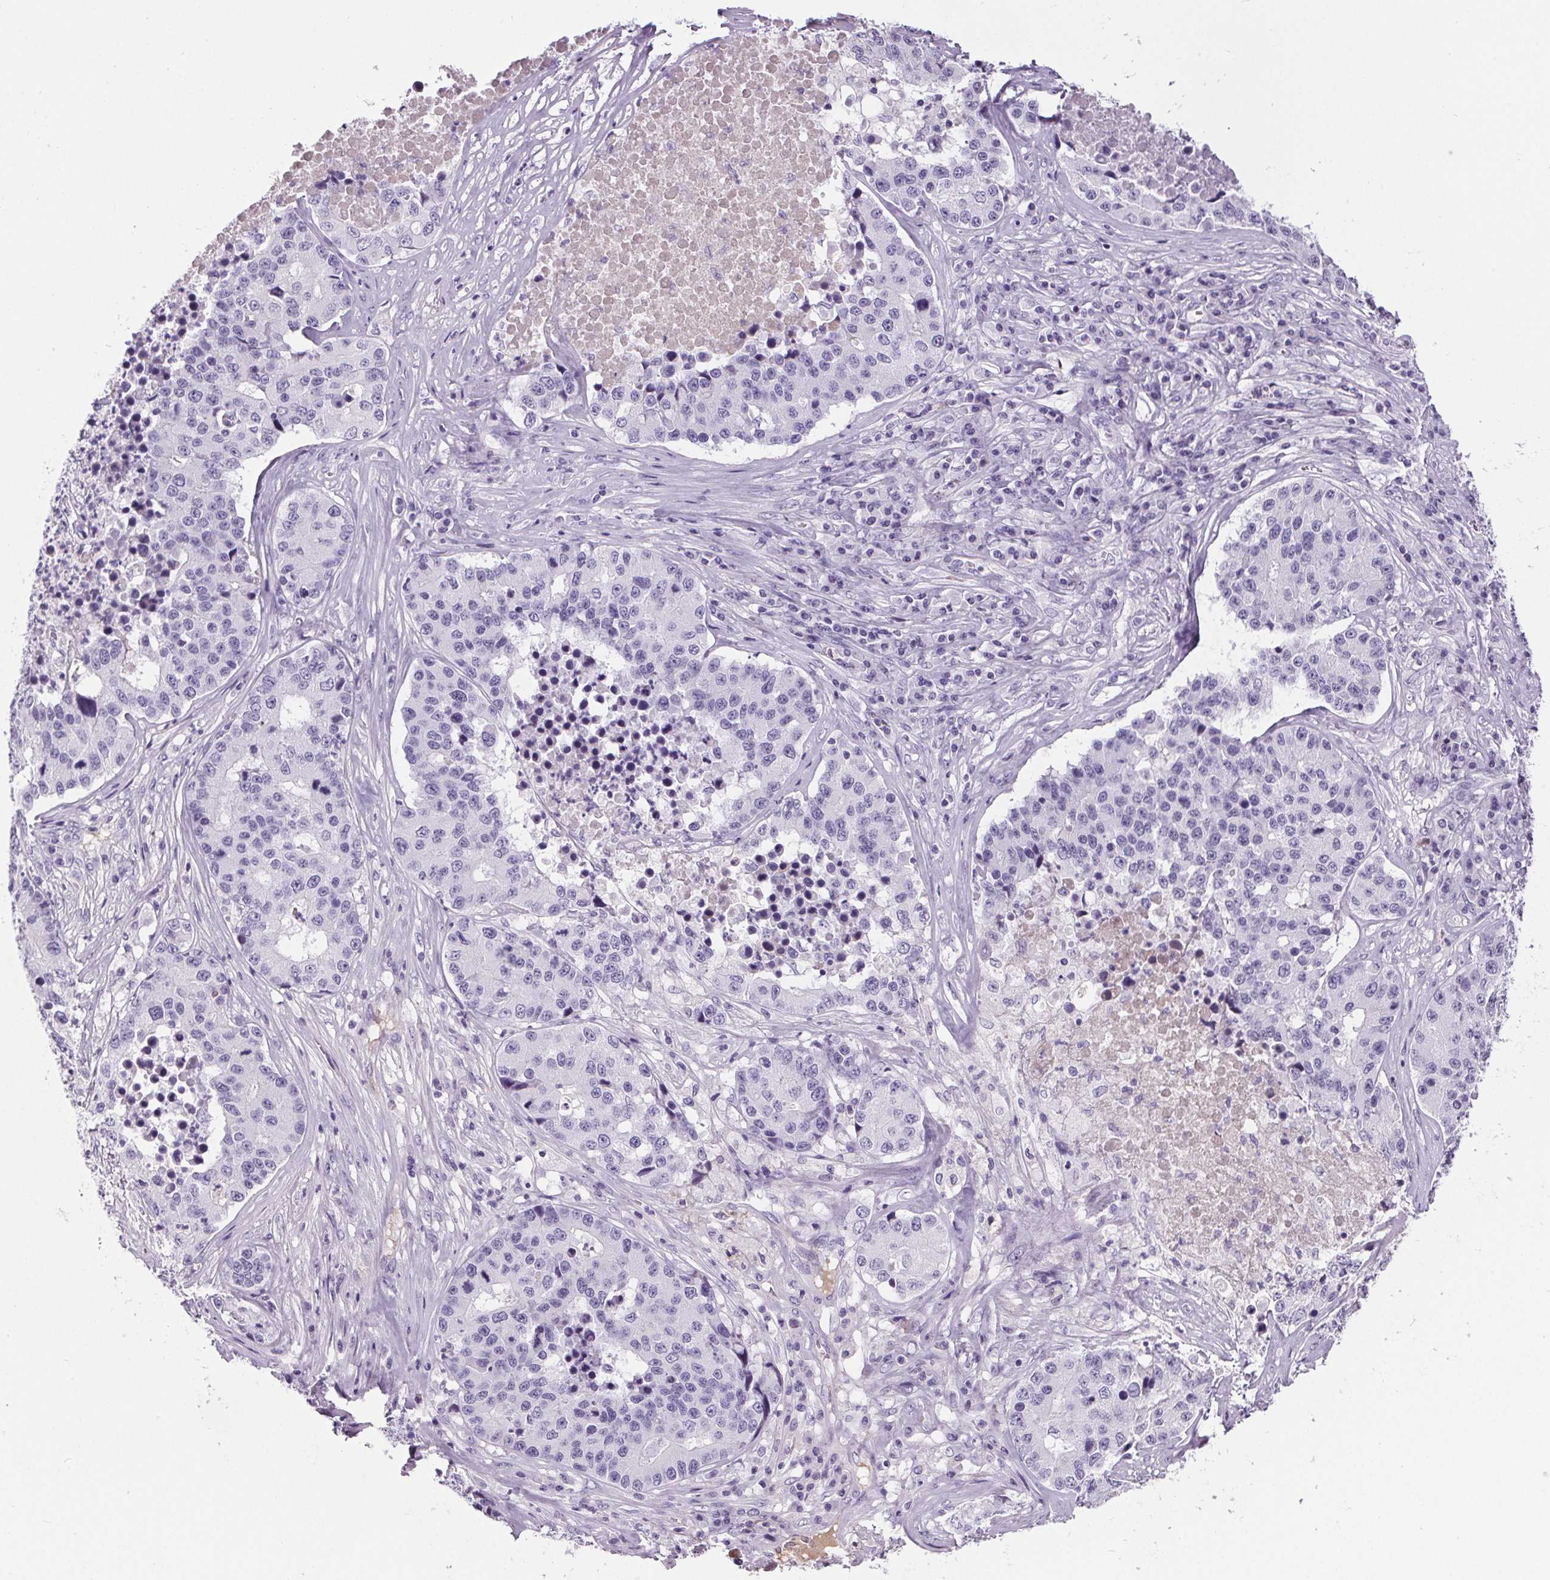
{"staining": {"intensity": "negative", "quantity": "none", "location": "none"}, "tissue": "stomach cancer", "cell_type": "Tumor cells", "image_type": "cancer", "snomed": [{"axis": "morphology", "description": "Adenocarcinoma, NOS"}, {"axis": "topography", "description": "Stomach"}], "caption": "This is an IHC image of stomach cancer. There is no staining in tumor cells.", "gene": "CD5L", "patient": {"sex": "male", "age": 71}}